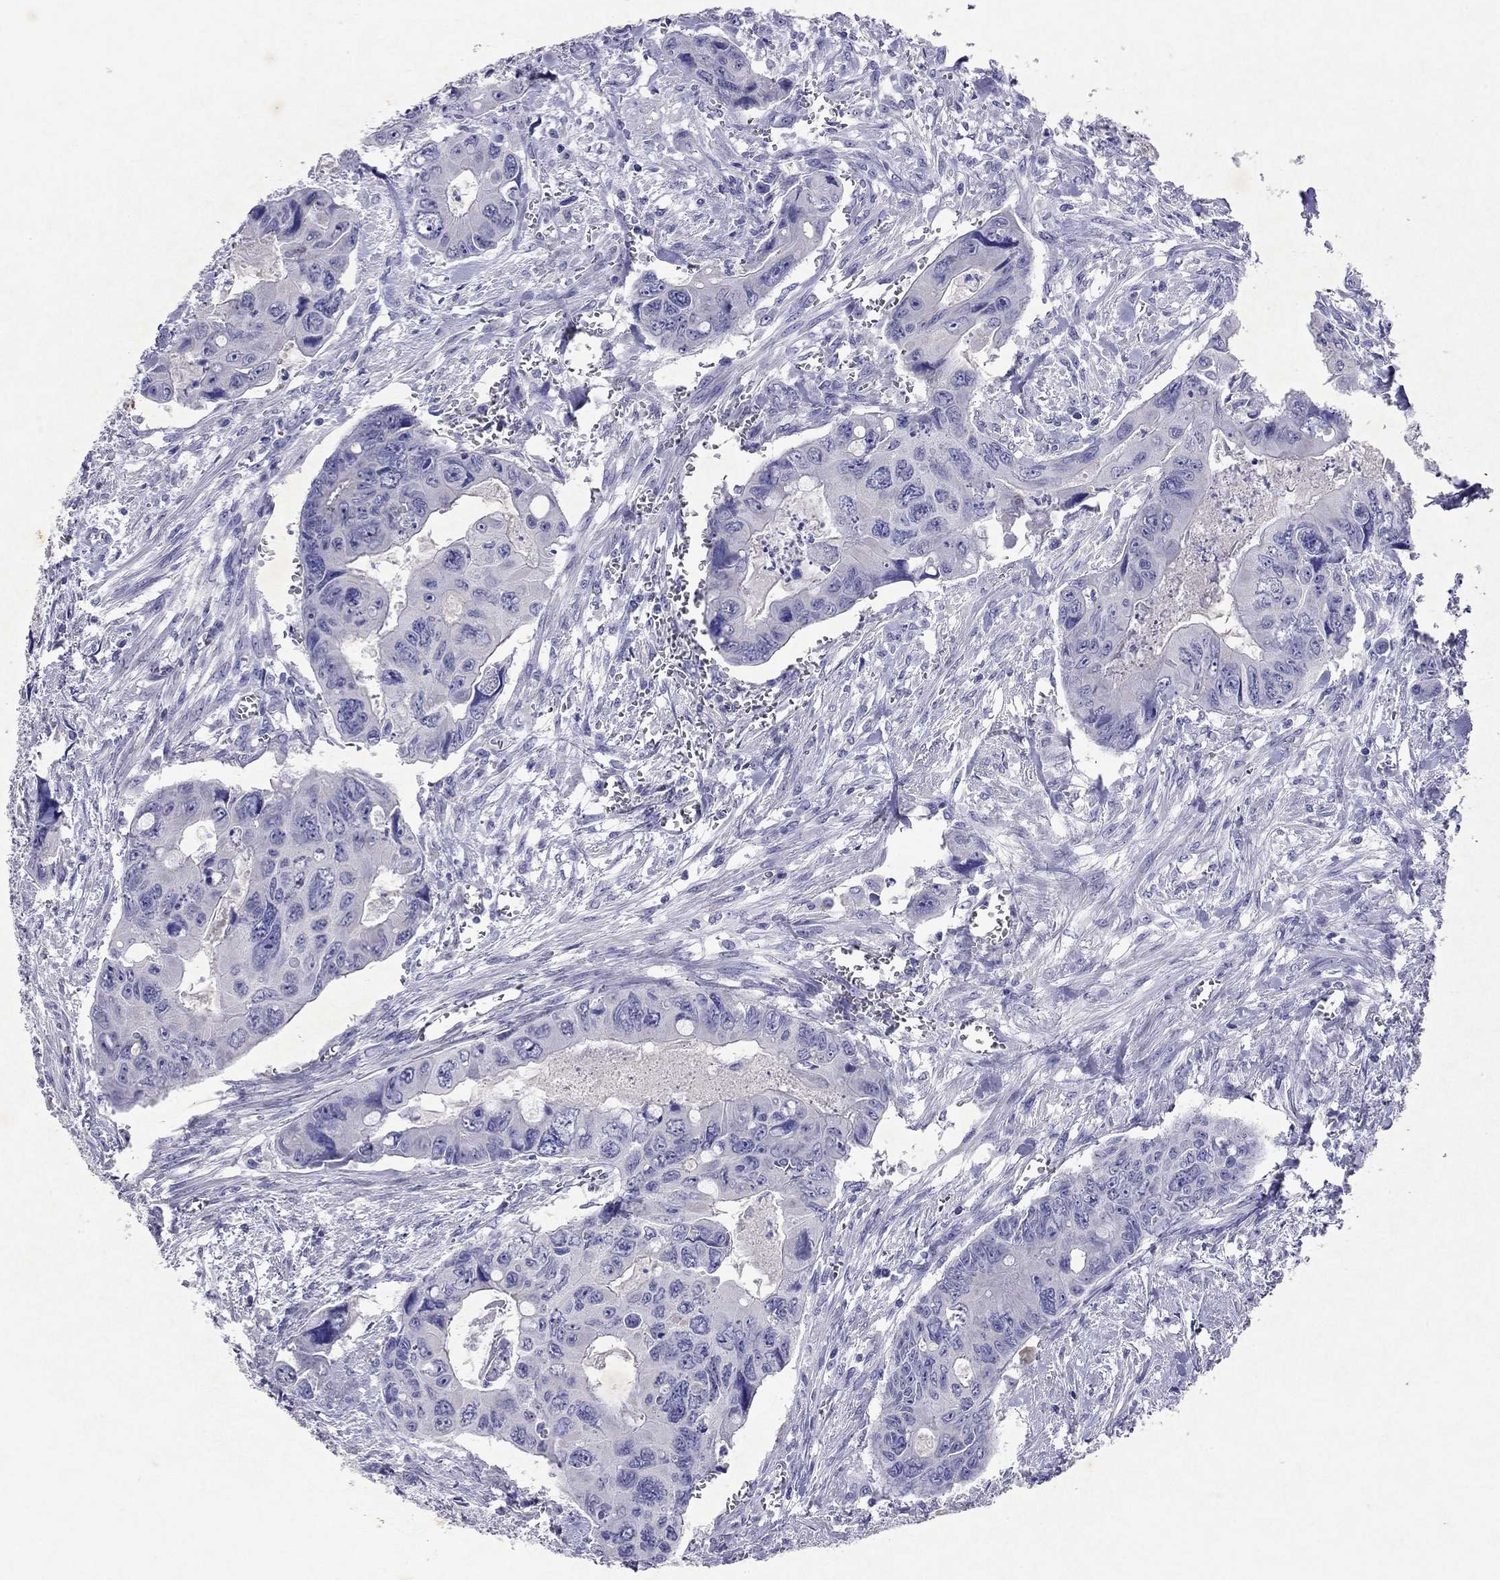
{"staining": {"intensity": "negative", "quantity": "none", "location": "none"}, "tissue": "colorectal cancer", "cell_type": "Tumor cells", "image_type": "cancer", "snomed": [{"axis": "morphology", "description": "Adenocarcinoma, NOS"}, {"axis": "topography", "description": "Rectum"}], "caption": "Tumor cells are negative for protein expression in human colorectal cancer (adenocarcinoma). The staining was performed using DAB to visualize the protein expression in brown, while the nuclei were stained in blue with hematoxylin (Magnification: 20x).", "gene": "ARMC12", "patient": {"sex": "male", "age": 62}}